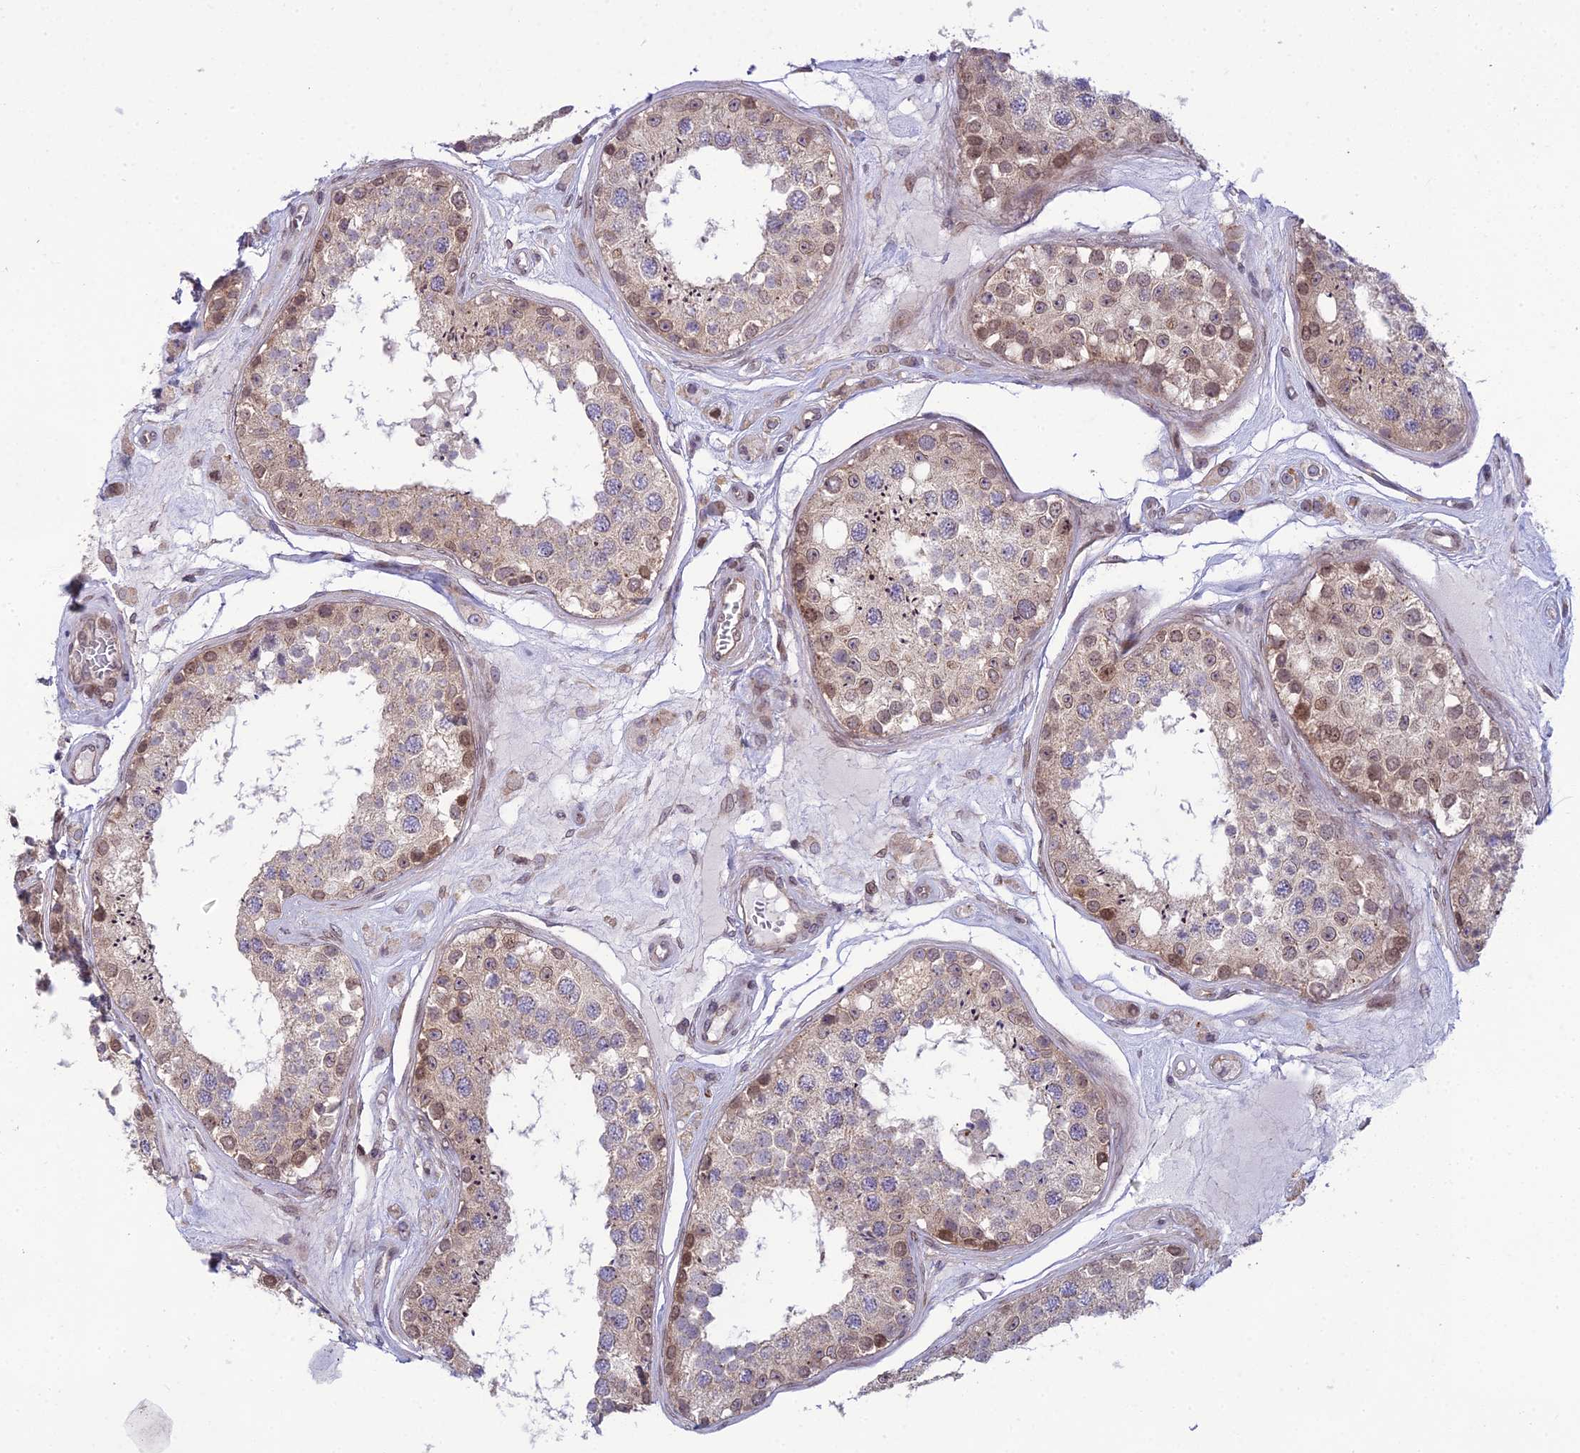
{"staining": {"intensity": "moderate", "quantity": ">75%", "location": "cytoplasmic/membranous,nuclear"}, "tissue": "testis", "cell_type": "Cells in seminiferous ducts", "image_type": "normal", "snomed": [{"axis": "morphology", "description": "Normal tissue, NOS"}, {"axis": "topography", "description": "Testis"}], "caption": "Cells in seminiferous ducts display medium levels of moderate cytoplasmic/membranous,nuclear expression in approximately >75% of cells in unremarkable testis.", "gene": "DTX2", "patient": {"sex": "male", "age": 25}}